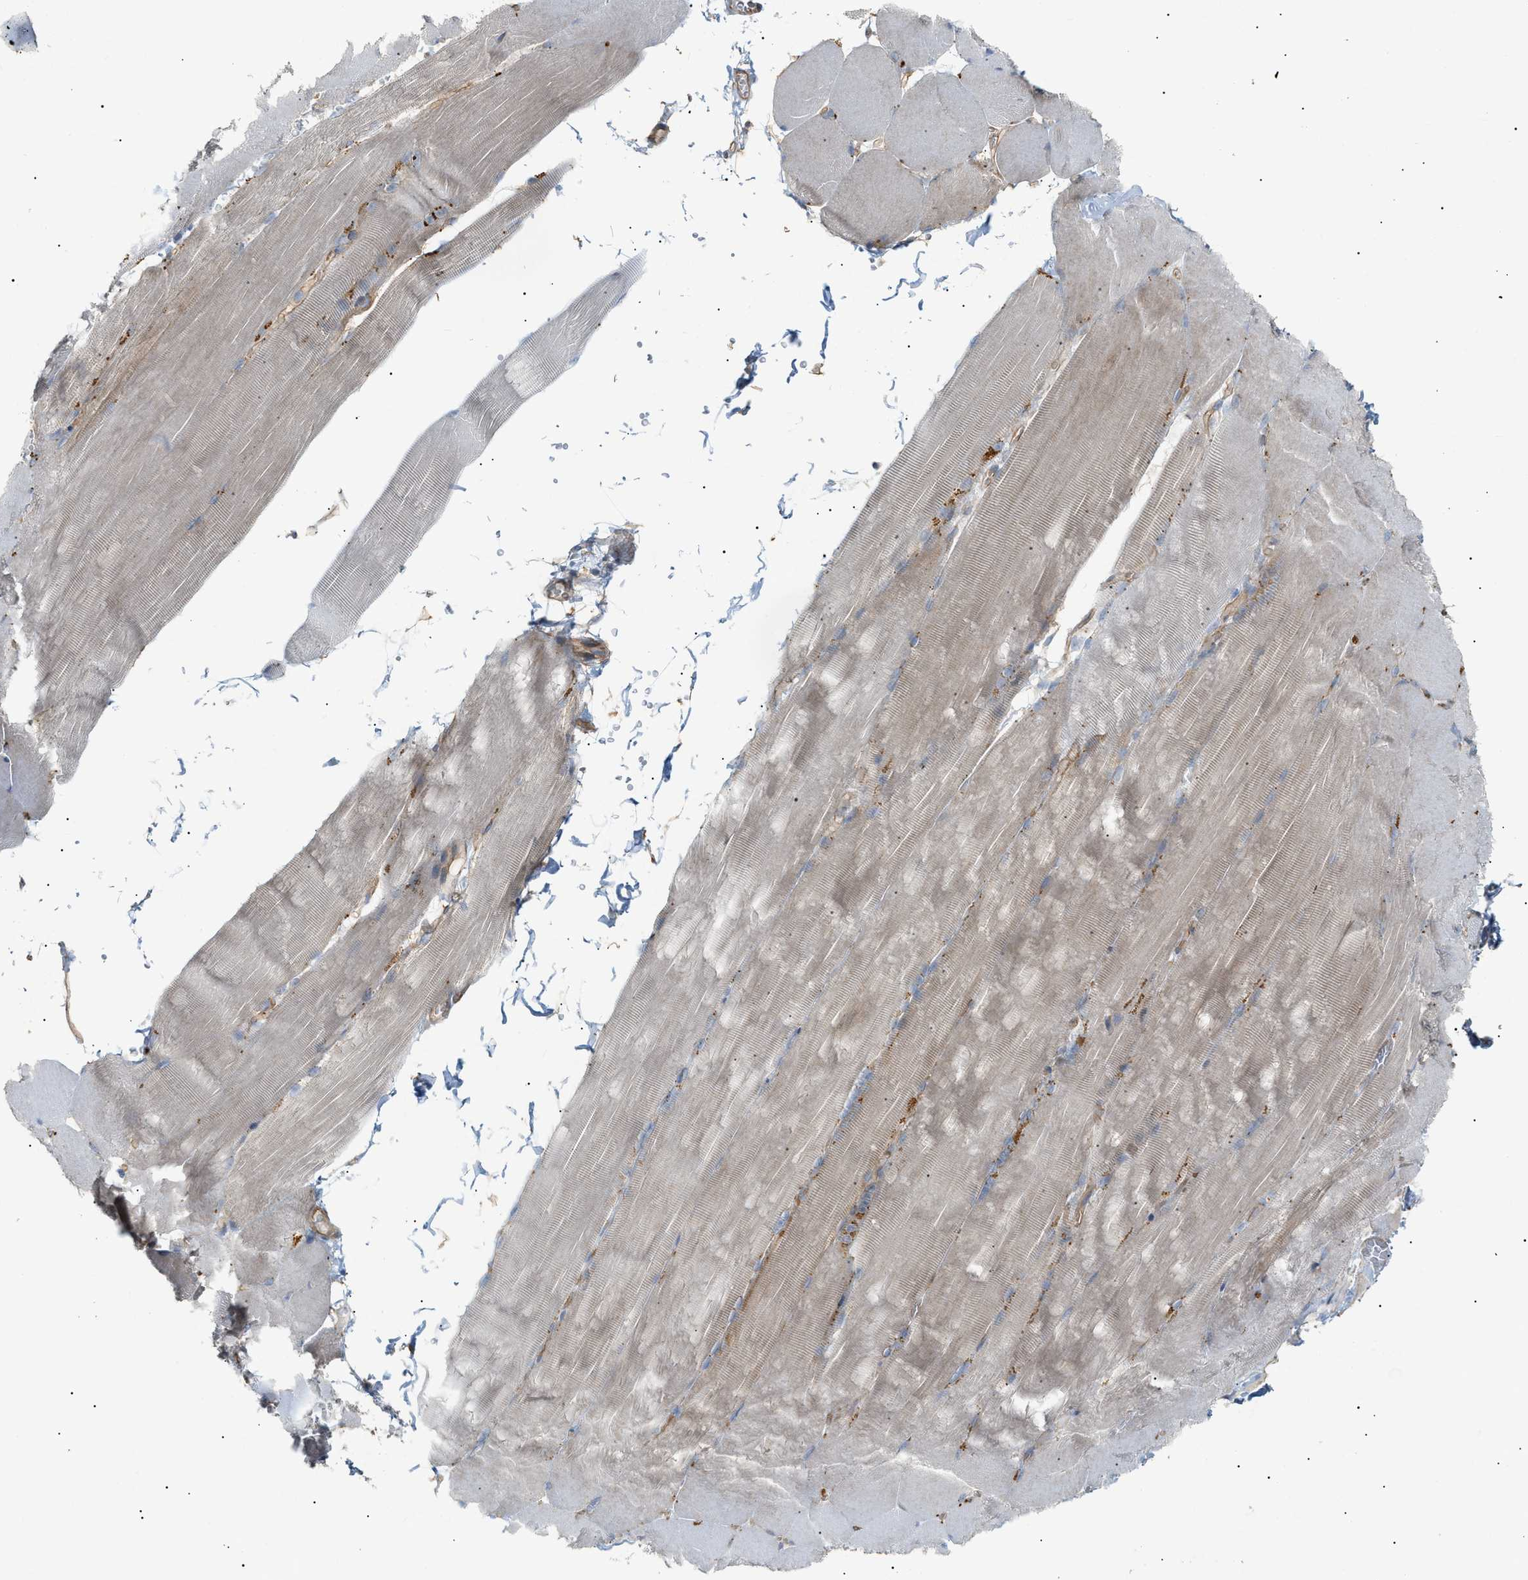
{"staining": {"intensity": "weak", "quantity": "<25%", "location": "cytoplasmic/membranous"}, "tissue": "skeletal muscle", "cell_type": "Myocytes", "image_type": "normal", "snomed": [{"axis": "morphology", "description": "Normal tissue, NOS"}, {"axis": "topography", "description": "Skin"}, {"axis": "topography", "description": "Skeletal muscle"}], "caption": "Human skeletal muscle stained for a protein using immunohistochemistry (IHC) demonstrates no positivity in myocytes.", "gene": "ZFHX2", "patient": {"sex": "male", "age": 83}}